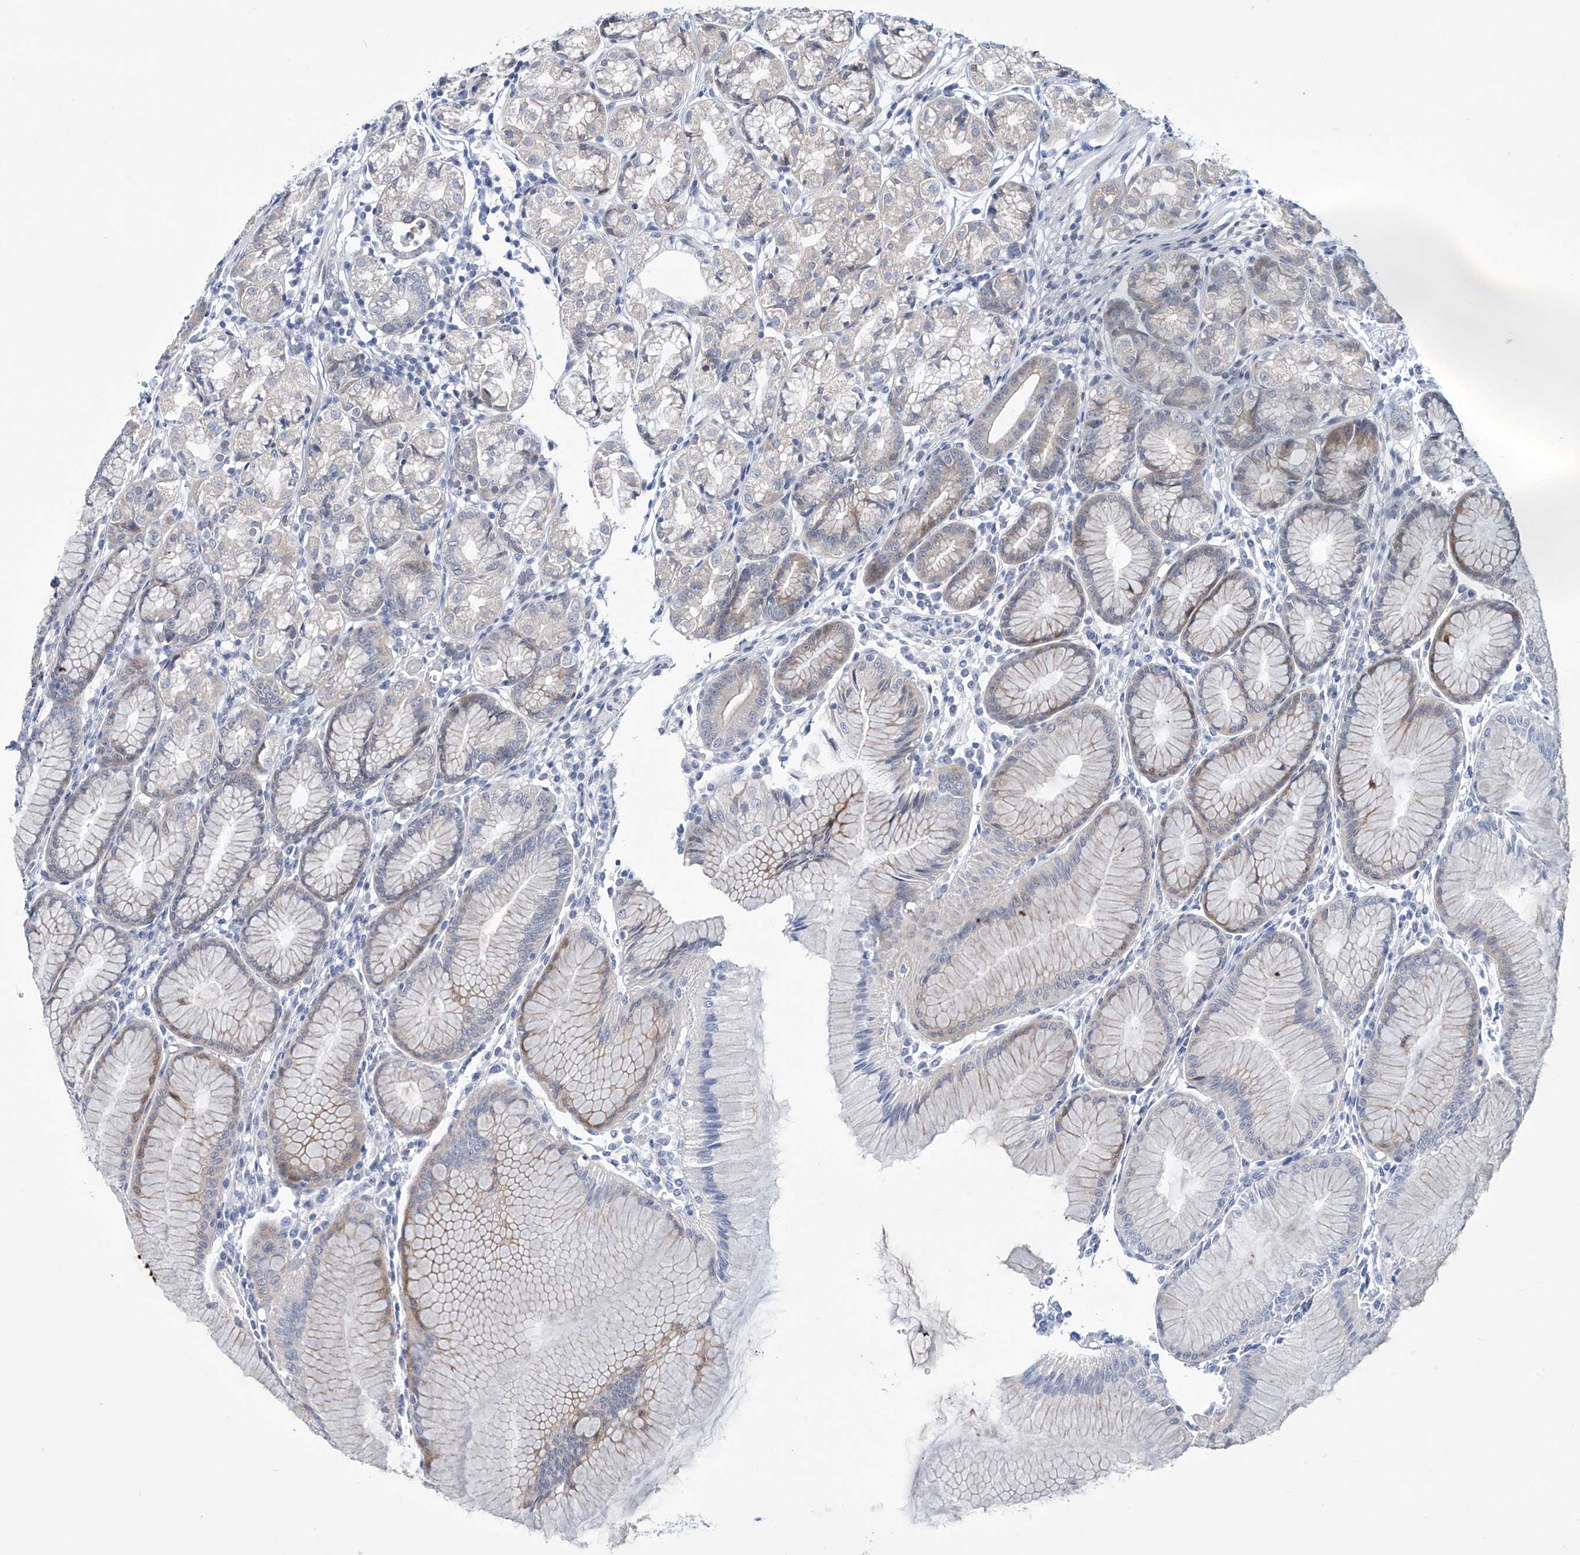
{"staining": {"intensity": "weak", "quantity": "<25%", "location": "cytoplasmic/membranous,nuclear"}, "tissue": "stomach", "cell_type": "Glandular cells", "image_type": "normal", "snomed": [{"axis": "morphology", "description": "Normal tissue, NOS"}, {"axis": "topography", "description": "Stomach"}], "caption": "Stomach was stained to show a protein in brown. There is no significant staining in glandular cells. Nuclei are stained in blue.", "gene": "TRIM60", "patient": {"sex": "female", "age": 57}}